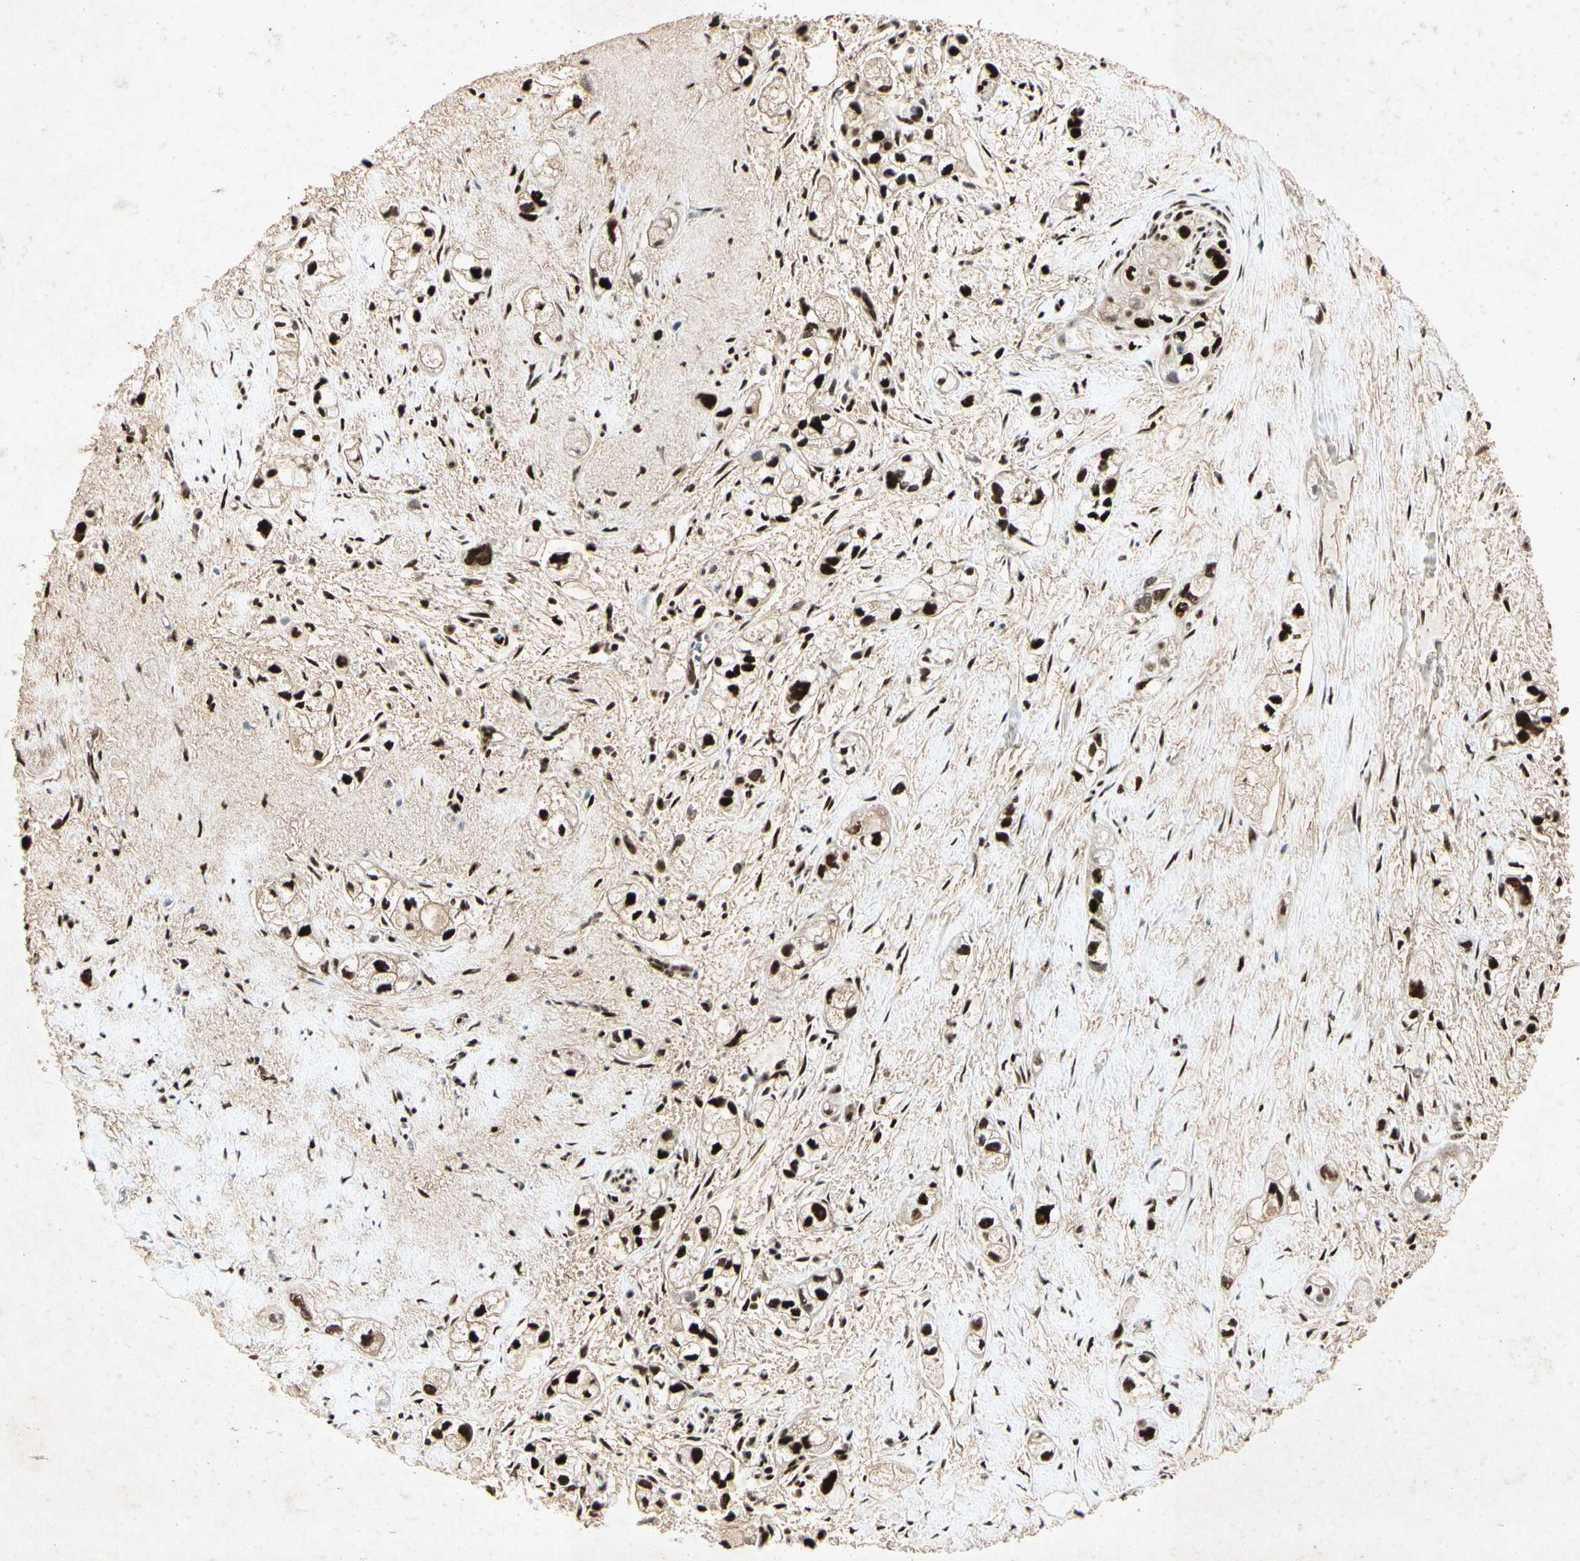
{"staining": {"intensity": "strong", "quantity": ">75%", "location": "nuclear"}, "tissue": "pancreatic cancer", "cell_type": "Tumor cells", "image_type": "cancer", "snomed": [{"axis": "morphology", "description": "Adenocarcinoma, NOS"}, {"axis": "topography", "description": "Pancreas"}], "caption": "Strong nuclear positivity for a protein is present in about >75% of tumor cells of pancreatic cancer using IHC.", "gene": "RNF43", "patient": {"sex": "male", "age": 74}}